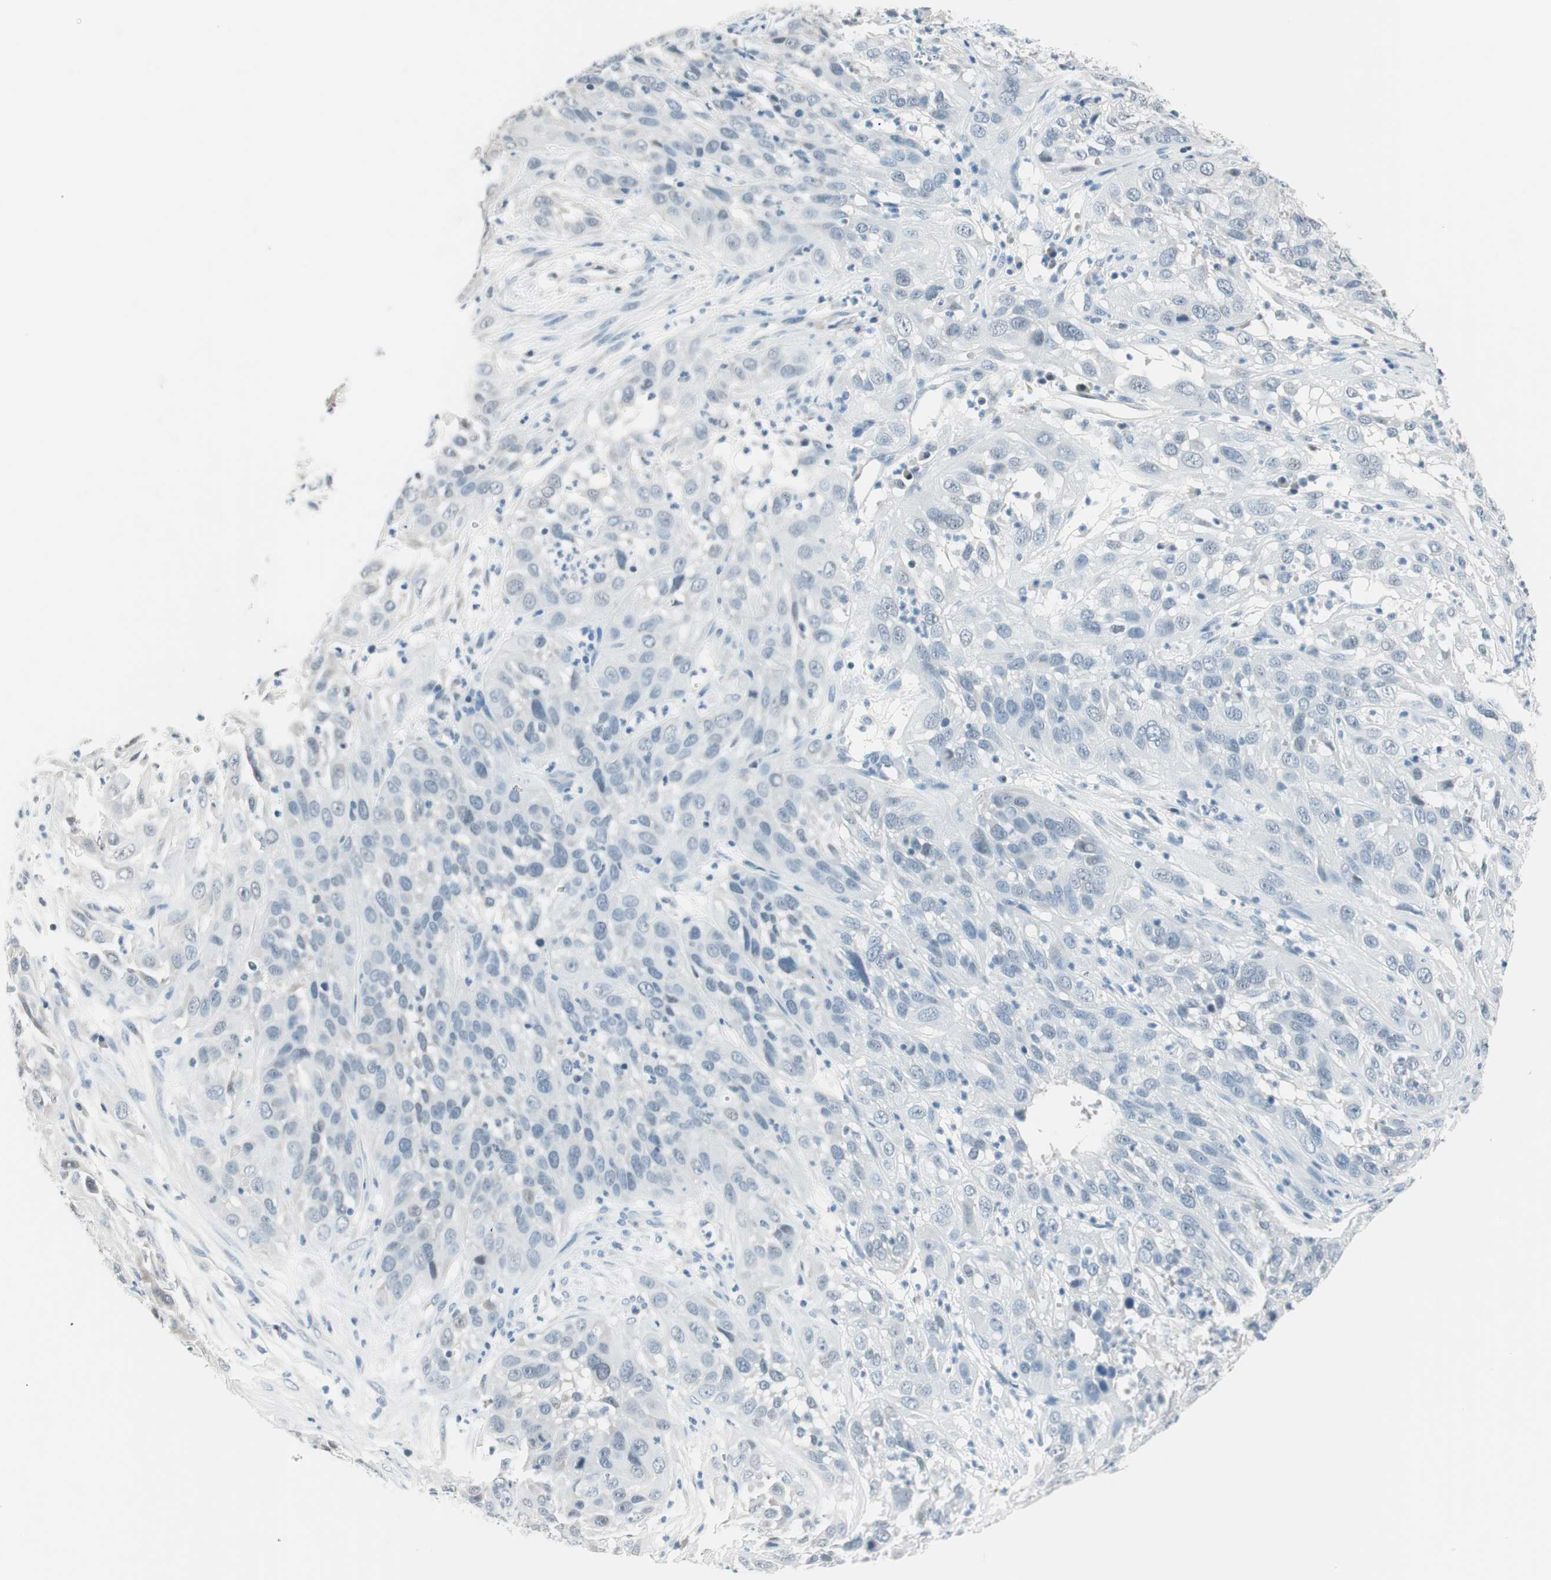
{"staining": {"intensity": "negative", "quantity": "none", "location": "none"}, "tissue": "cervical cancer", "cell_type": "Tumor cells", "image_type": "cancer", "snomed": [{"axis": "morphology", "description": "Squamous cell carcinoma, NOS"}, {"axis": "topography", "description": "Cervix"}], "caption": "Image shows no significant protein positivity in tumor cells of squamous cell carcinoma (cervical).", "gene": "HOXB13", "patient": {"sex": "female", "age": 32}}